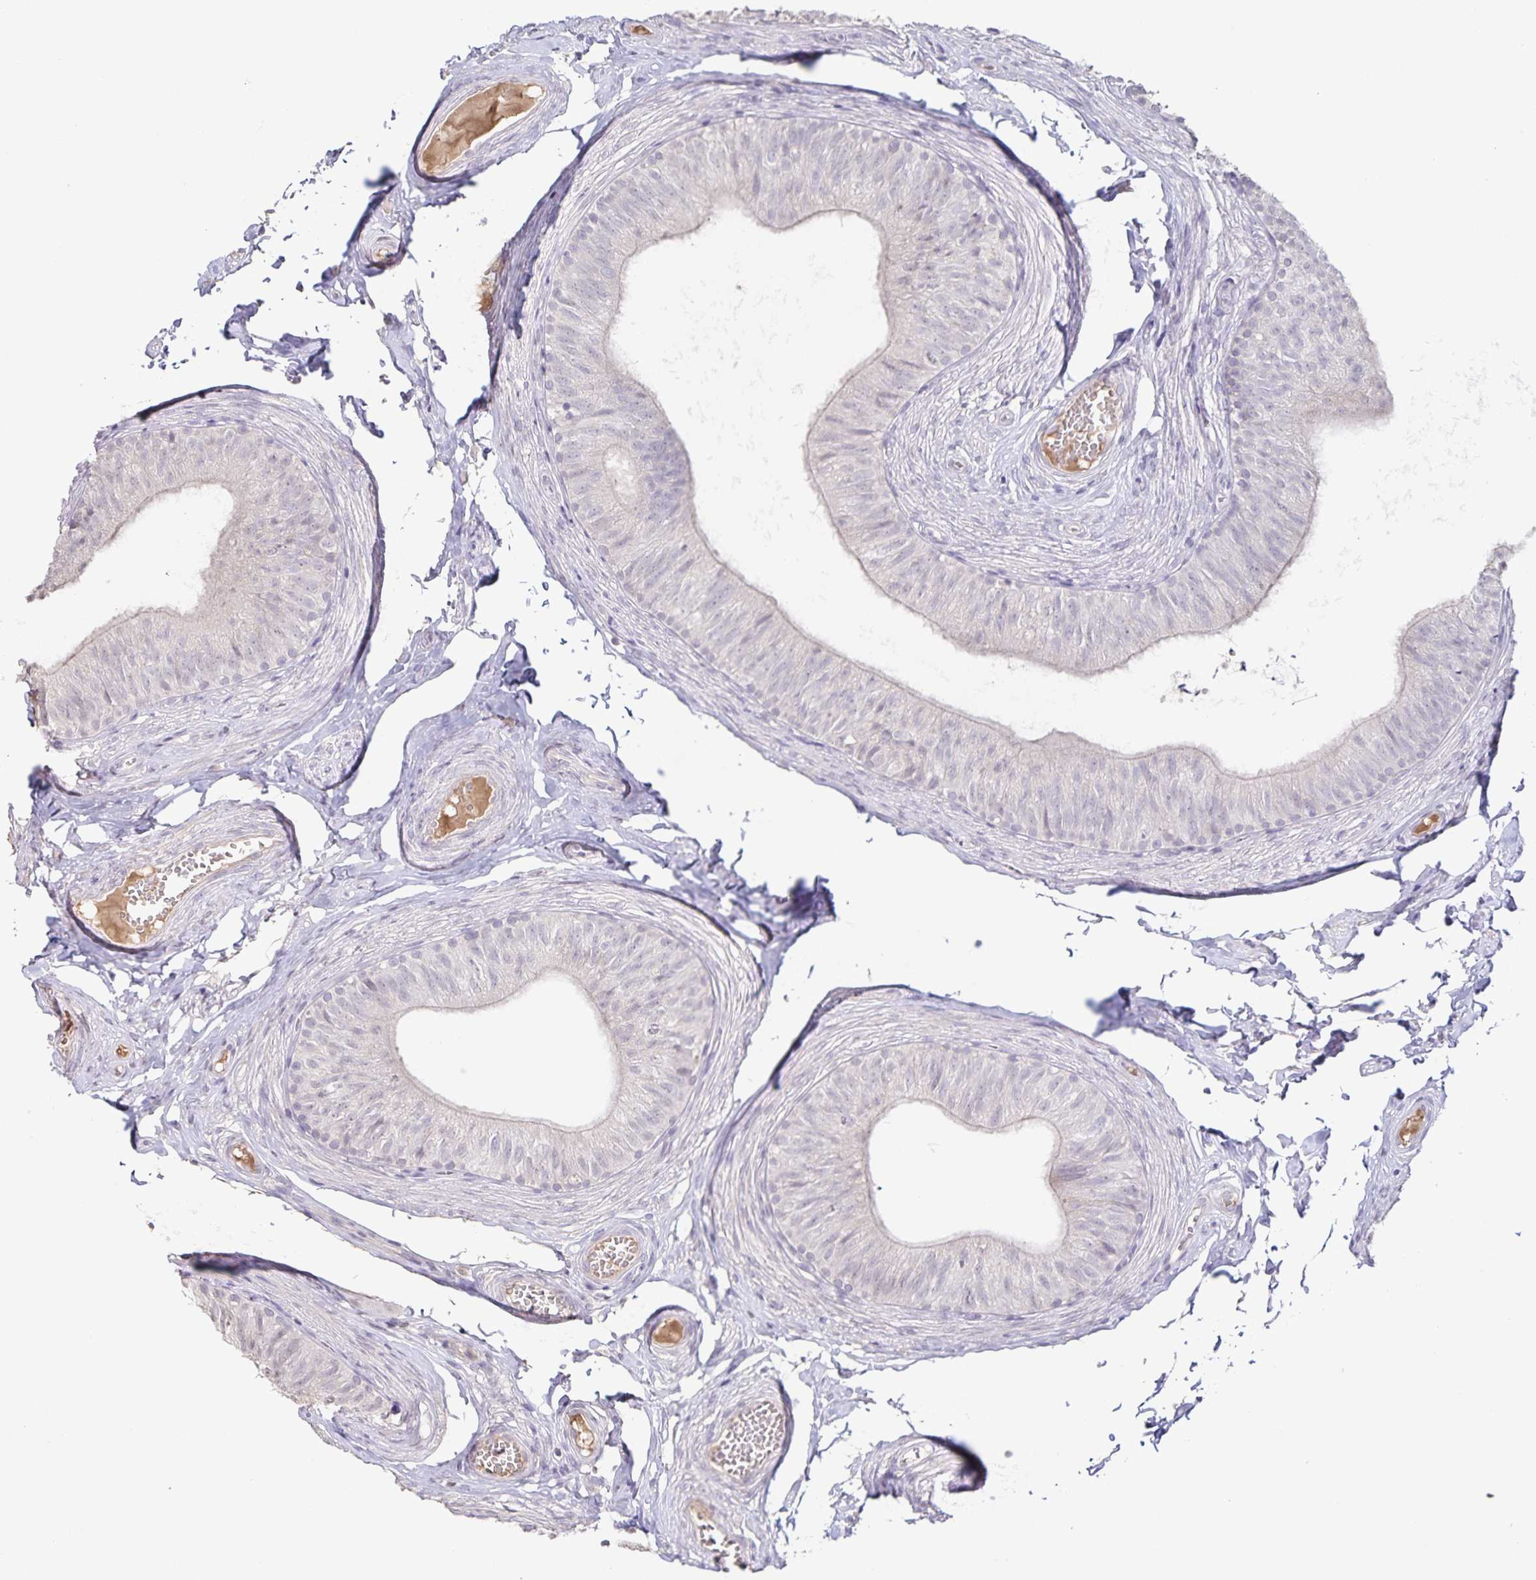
{"staining": {"intensity": "negative", "quantity": "none", "location": "none"}, "tissue": "epididymis", "cell_type": "Glandular cells", "image_type": "normal", "snomed": [{"axis": "morphology", "description": "Normal tissue, NOS"}, {"axis": "topography", "description": "Epididymis, spermatic cord, NOS"}, {"axis": "topography", "description": "Epididymis"}, {"axis": "topography", "description": "Peripheral nerve tissue"}], "caption": "DAB (3,3'-diaminobenzidine) immunohistochemical staining of unremarkable epididymis reveals no significant staining in glandular cells.", "gene": "INSL5", "patient": {"sex": "male", "age": 29}}